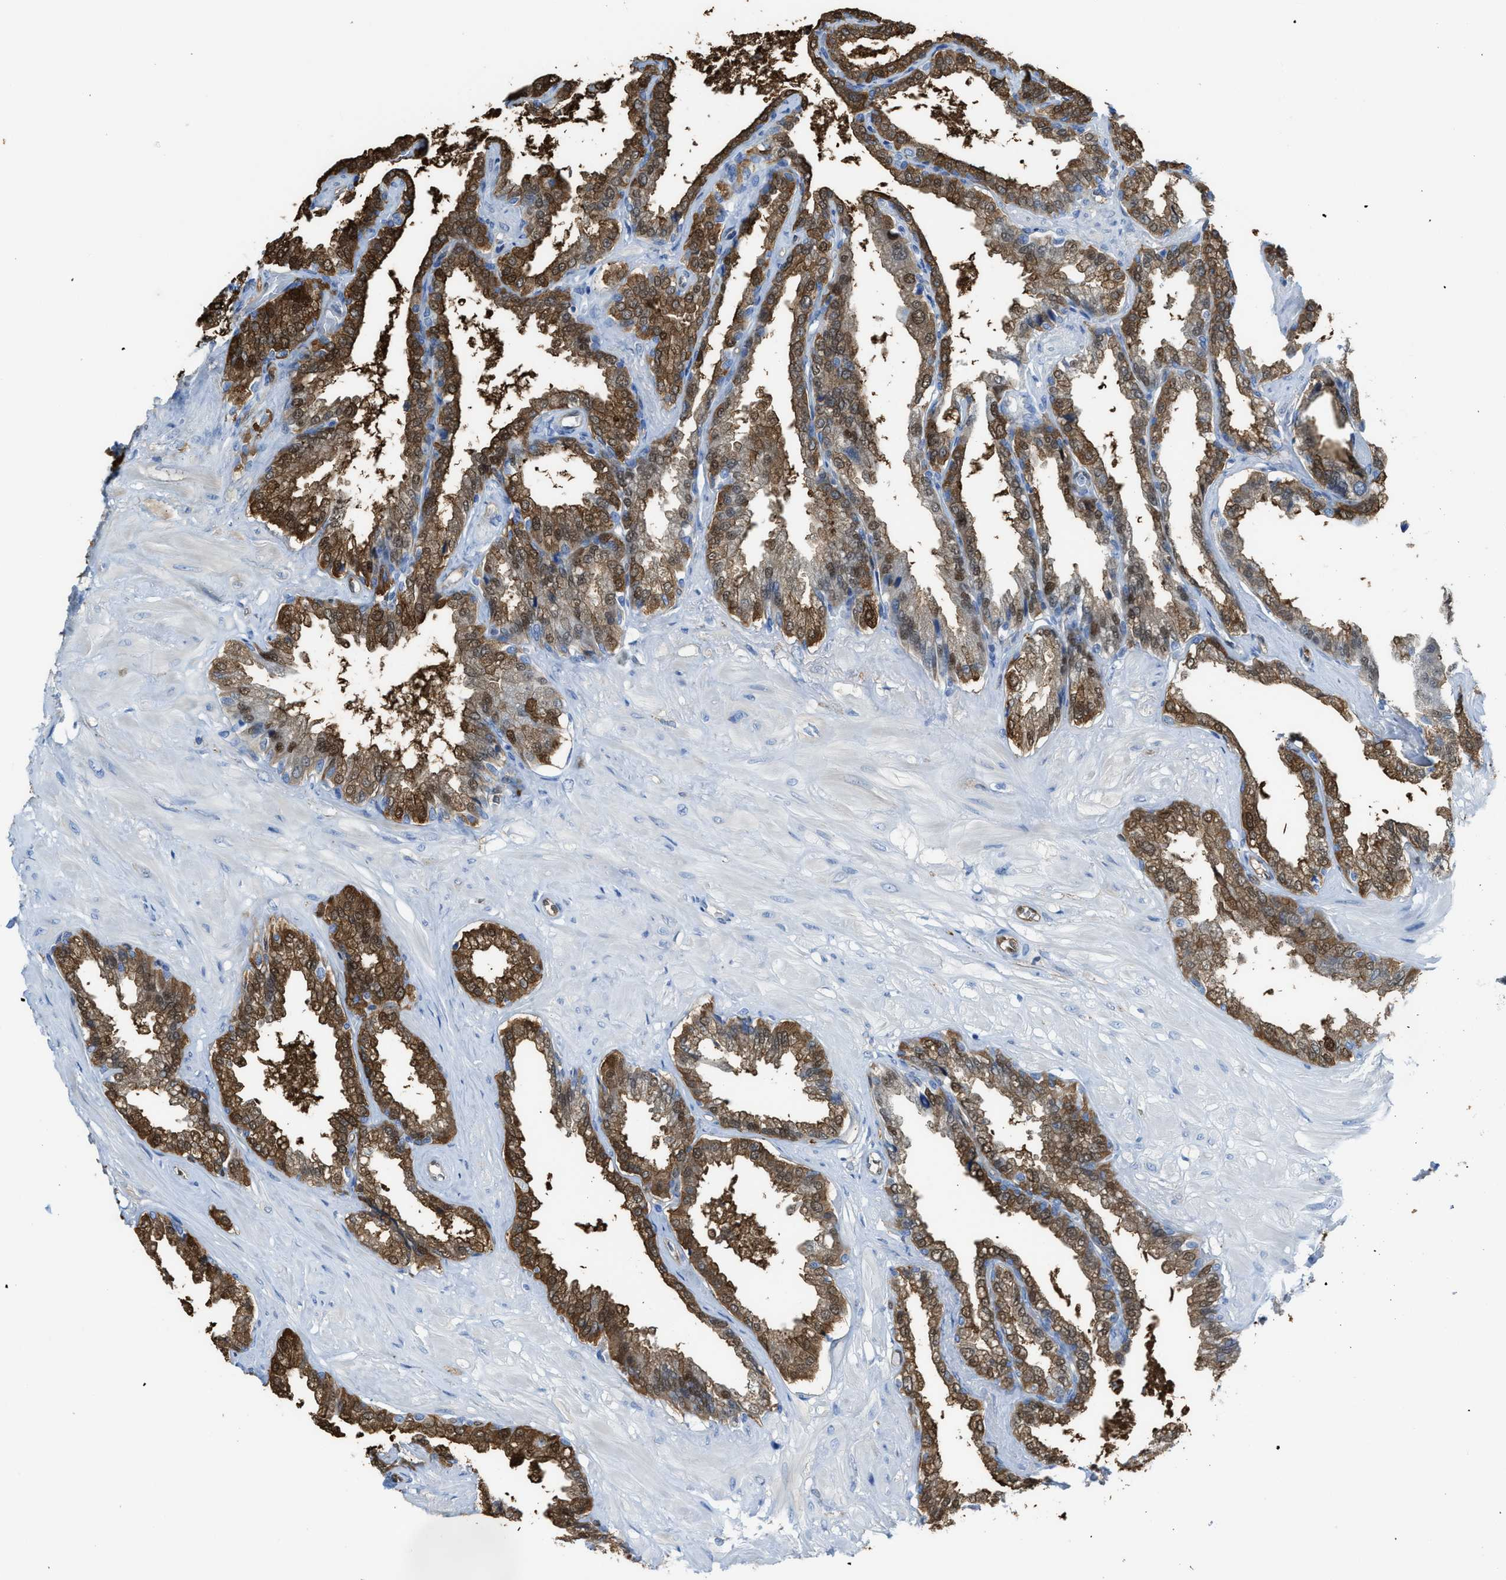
{"staining": {"intensity": "moderate", "quantity": ">75%", "location": "cytoplasmic/membranous,nuclear"}, "tissue": "seminal vesicle", "cell_type": "Glandular cells", "image_type": "normal", "snomed": [{"axis": "morphology", "description": "Normal tissue, NOS"}, {"axis": "topography", "description": "Seminal veicle"}], "caption": "The photomicrograph exhibits immunohistochemical staining of normal seminal vesicle. There is moderate cytoplasmic/membranous,nuclear staining is appreciated in approximately >75% of glandular cells. (DAB (3,3'-diaminobenzidine) = brown stain, brightfield microscopy at high magnification).", "gene": "ASS1", "patient": {"sex": "male", "age": 46}}